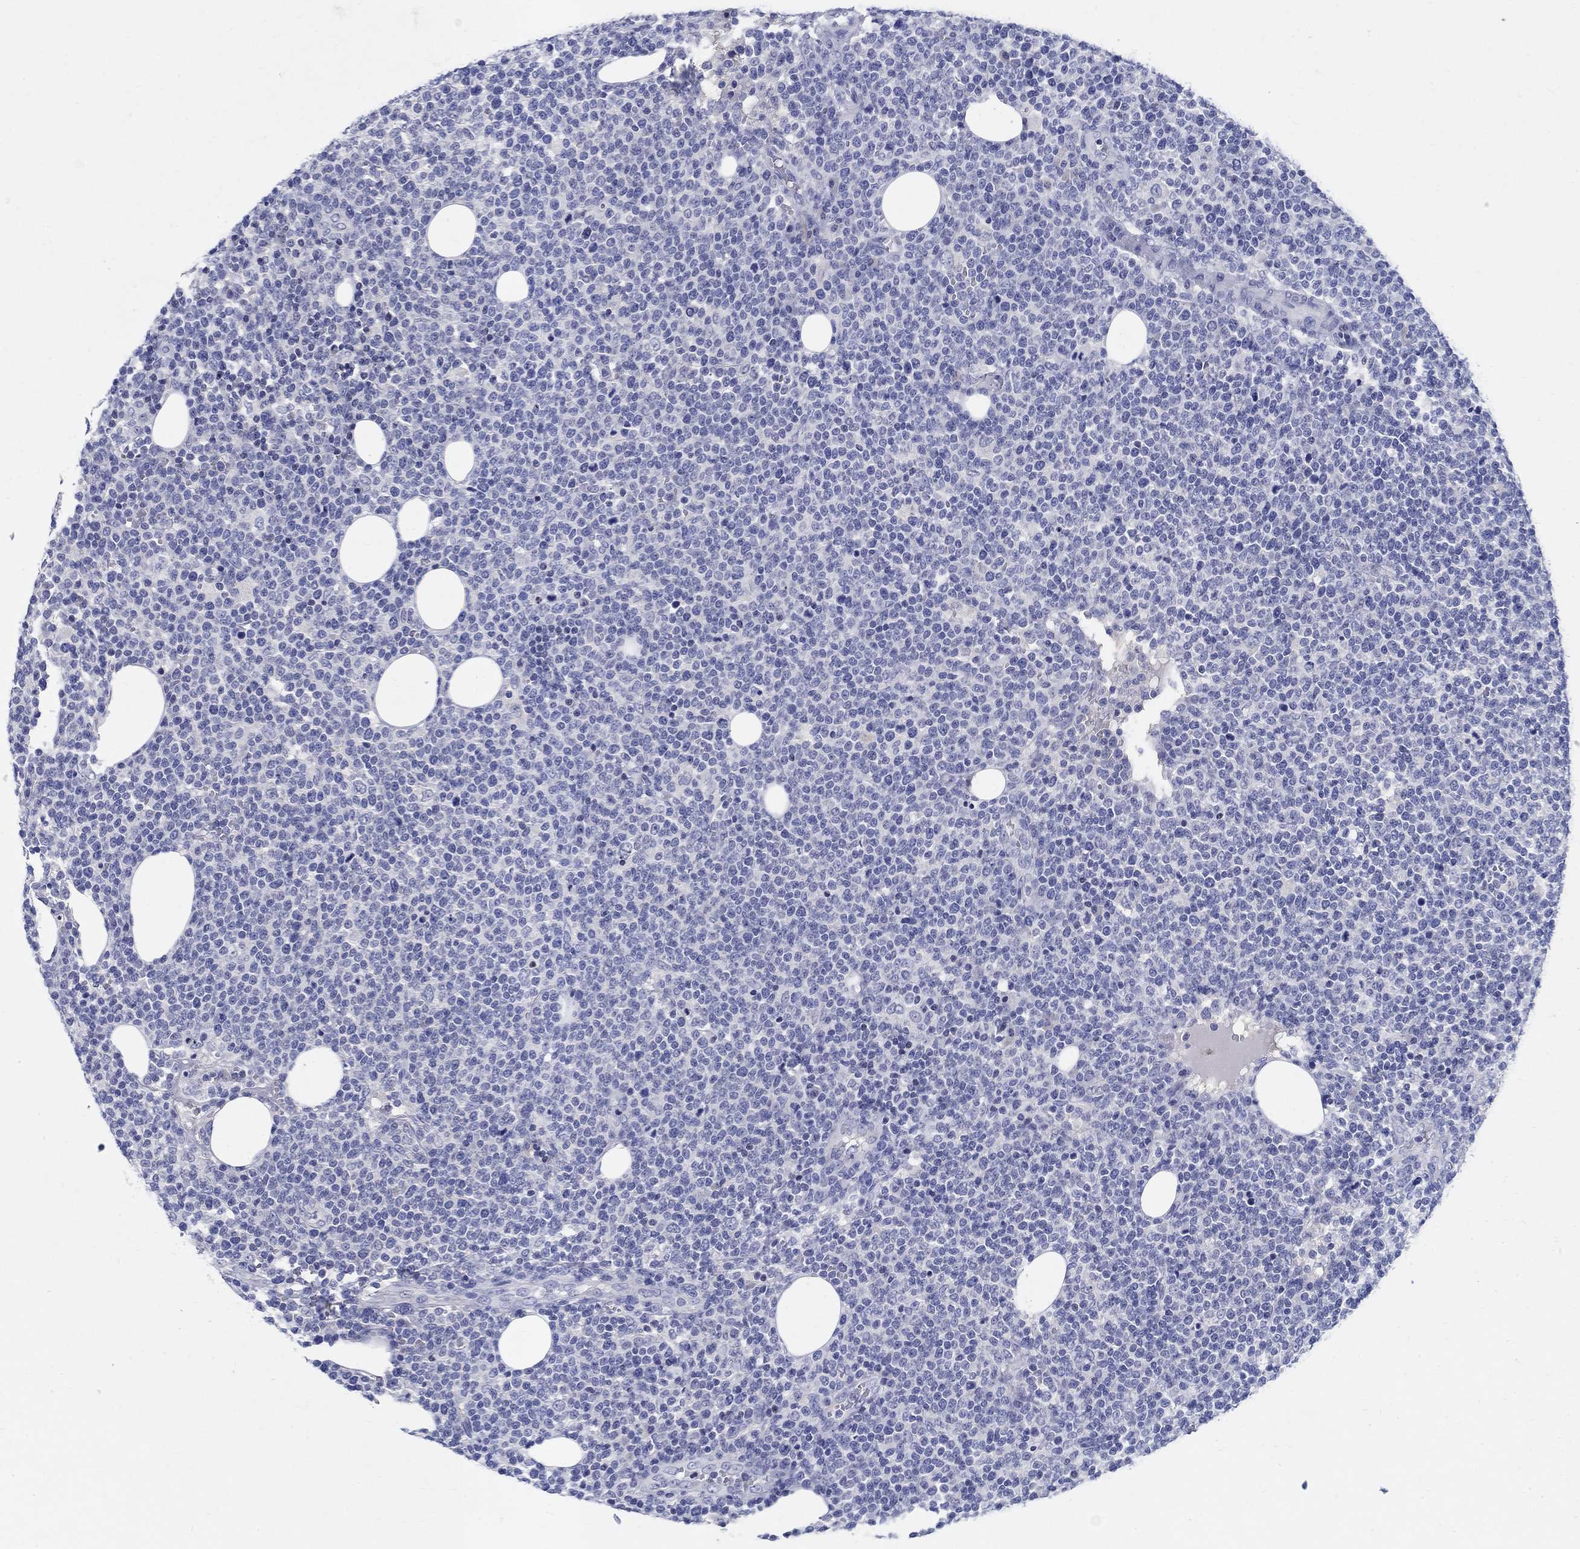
{"staining": {"intensity": "negative", "quantity": "none", "location": "none"}, "tissue": "lymphoma", "cell_type": "Tumor cells", "image_type": "cancer", "snomed": [{"axis": "morphology", "description": "Malignant lymphoma, non-Hodgkin's type, High grade"}, {"axis": "topography", "description": "Lymph node"}], "caption": "Tumor cells are negative for protein expression in human lymphoma.", "gene": "CRYGD", "patient": {"sex": "male", "age": 61}}